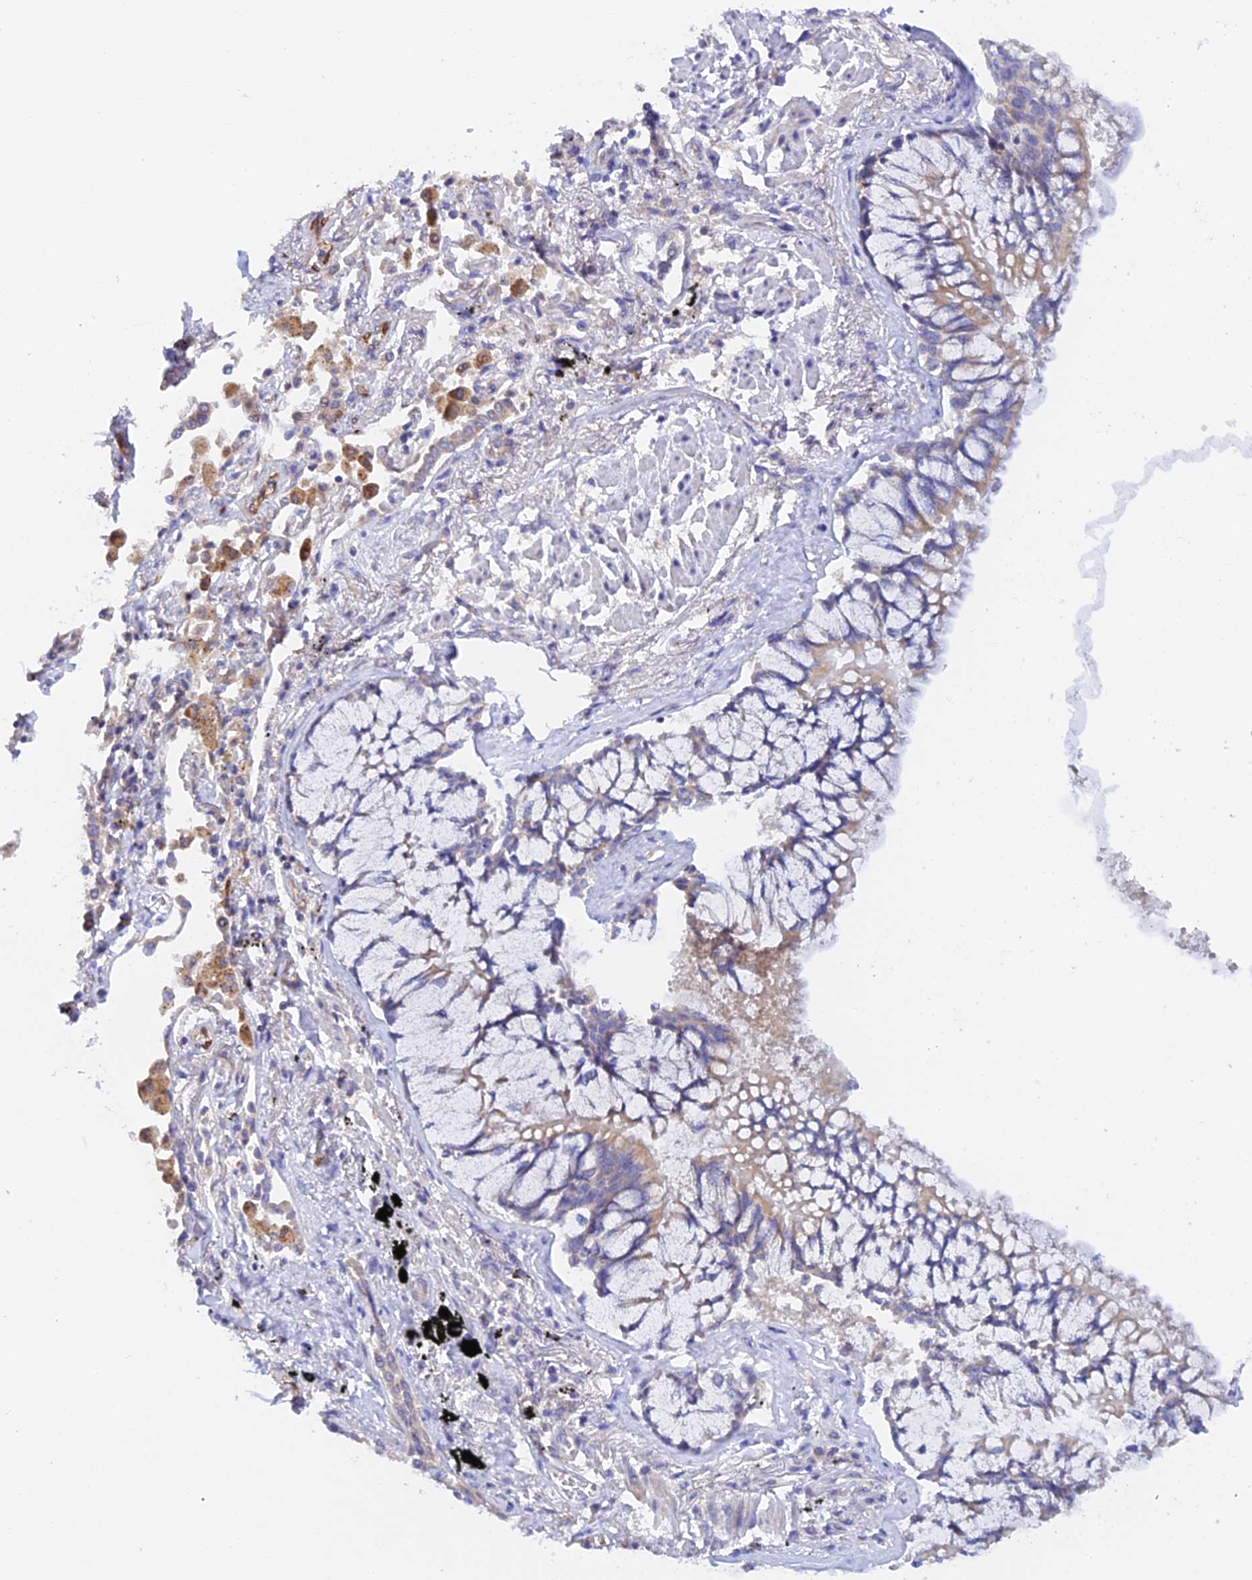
{"staining": {"intensity": "negative", "quantity": "none", "location": "none"}, "tissue": "lung cancer", "cell_type": "Tumor cells", "image_type": "cancer", "snomed": [{"axis": "morphology", "description": "Adenocarcinoma, NOS"}, {"axis": "topography", "description": "Lung"}], "caption": "The immunohistochemistry micrograph has no significant expression in tumor cells of lung adenocarcinoma tissue.", "gene": "RANBP6", "patient": {"sex": "male", "age": 67}}